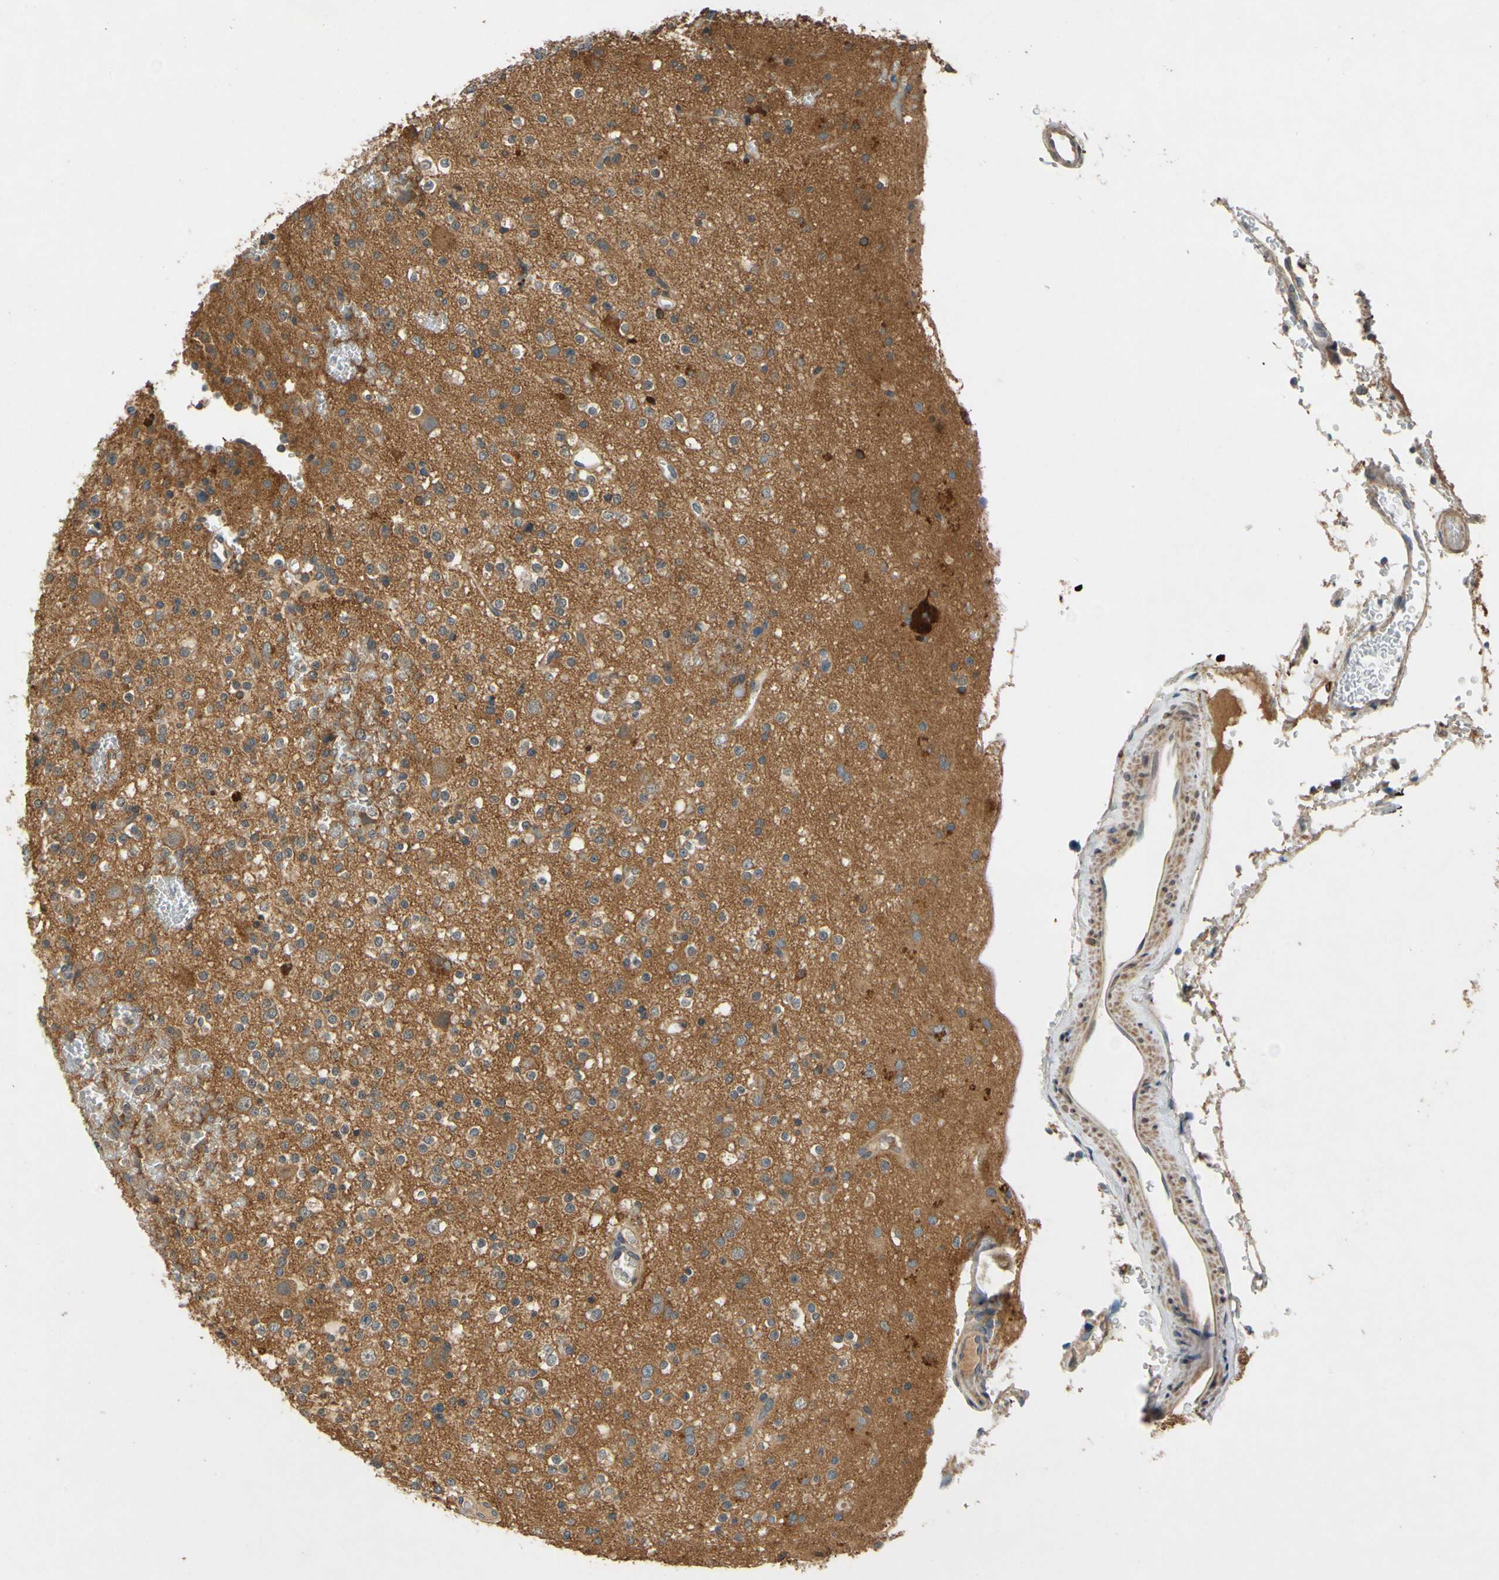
{"staining": {"intensity": "strong", "quantity": ">75%", "location": "cytoplasmic/membranous"}, "tissue": "glioma", "cell_type": "Tumor cells", "image_type": "cancer", "snomed": [{"axis": "morphology", "description": "Glioma, malignant, High grade"}, {"axis": "topography", "description": "Brain"}], "caption": "The immunohistochemical stain highlights strong cytoplasmic/membranous expression in tumor cells of glioma tissue. (Stains: DAB (3,3'-diaminobenzidine) in brown, nuclei in blue, Microscopy: brightfield microscopy at high magnification).", "gene": "USP46", "patient": {"sex": "male", "age": 47}}